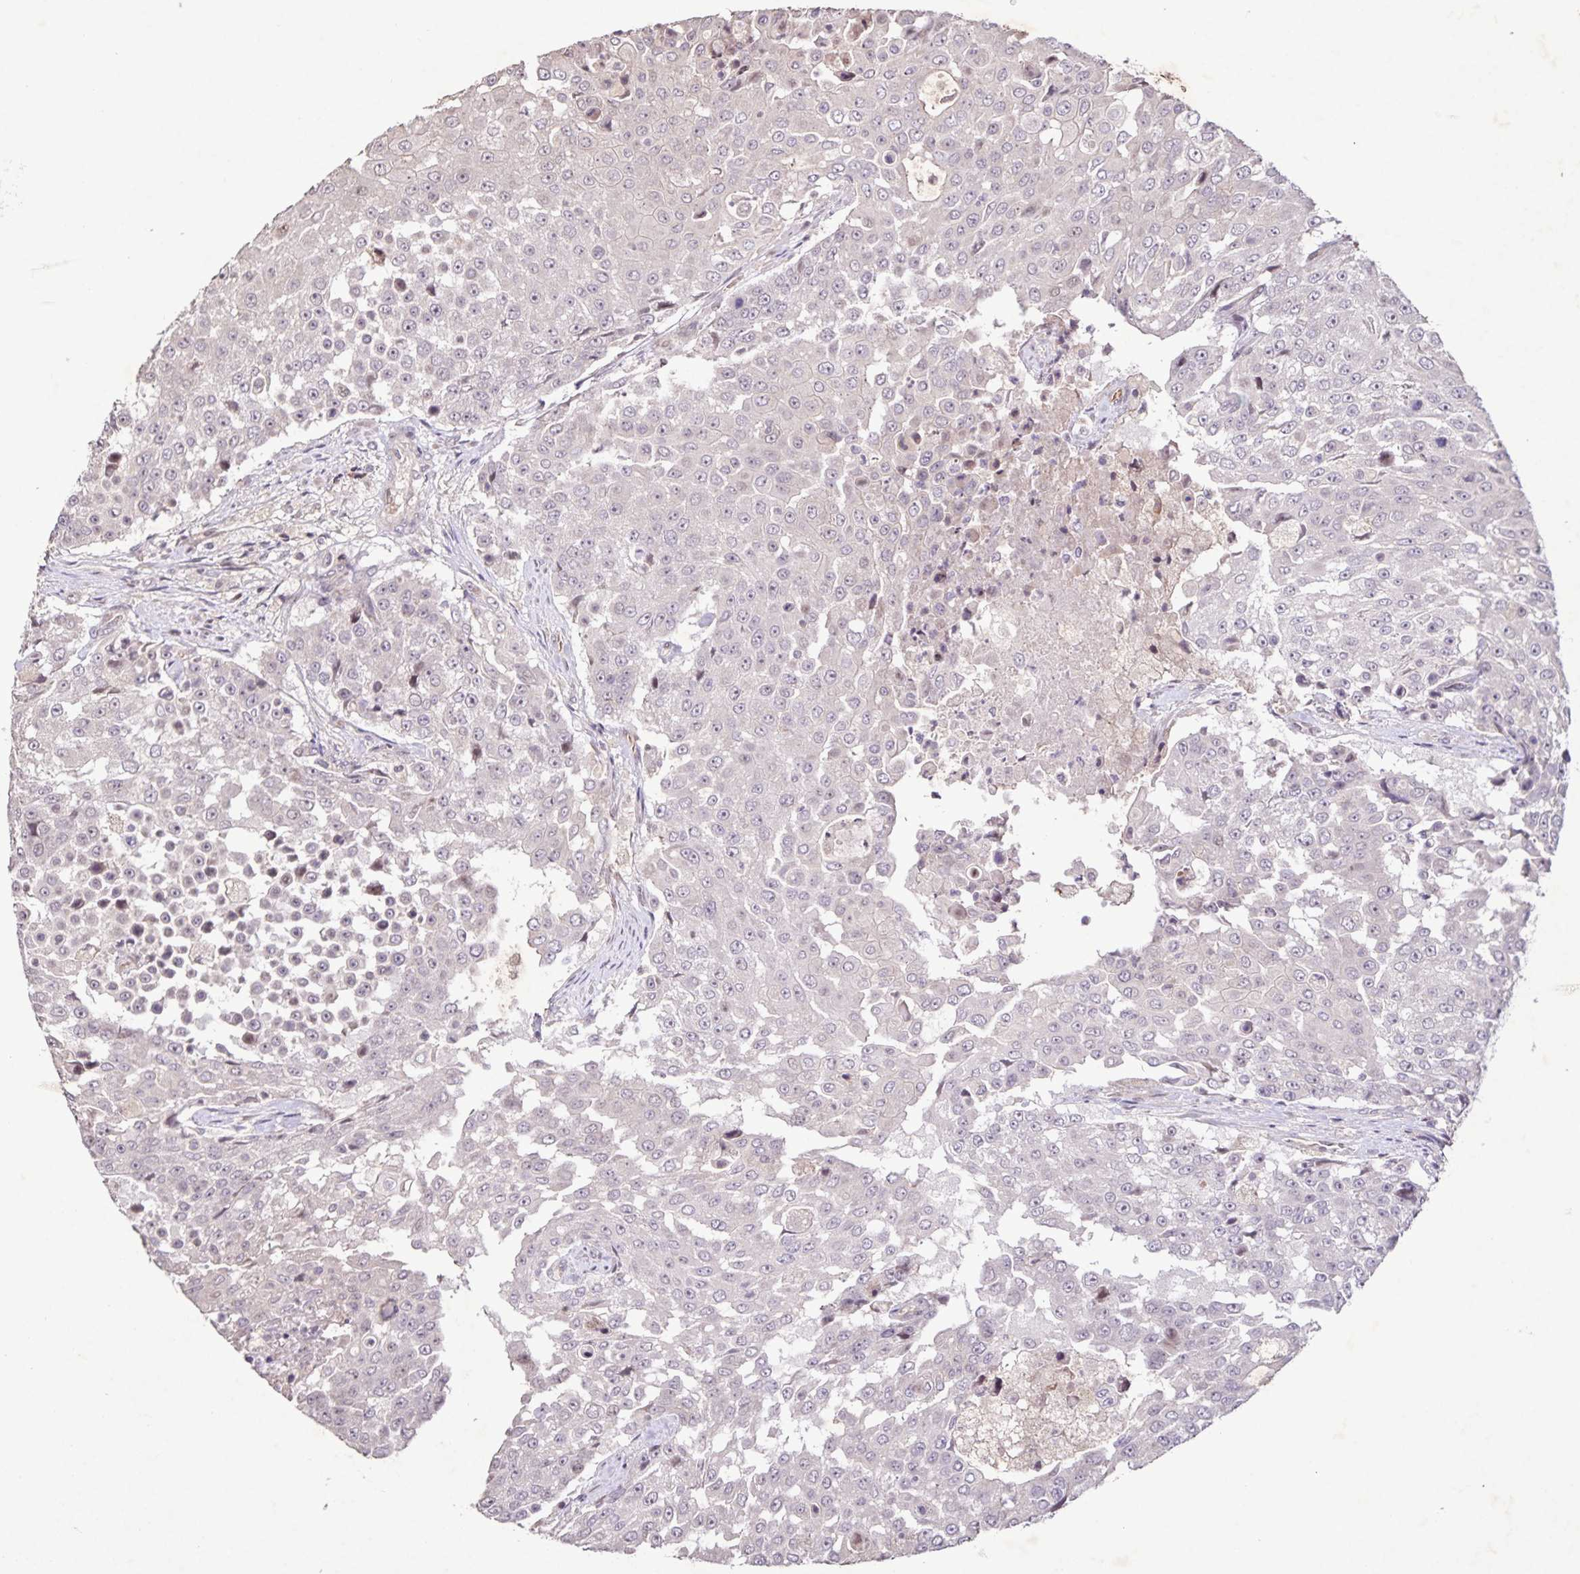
{"staining": {"intensity": "negative", "quantity": "none", "location": "none"}, "tissue": "urothelial cancer", "cell_type": "Tumor cells", "image_type": "cancer", "snomed": [{"axis": "morphology", "description": "Urothelial carcinoma, High grade"}, {"axis": "topography", "description": "Urinary bladder"}], "caption": "Photomicrograph shows no protein positivity in tumor cells of urothelial carcinoma (high-grade) tissue. (Stains: DAB IHC with hematoxylin counter stain, Microscopy: brightfield microscopy at high magnification).", "gene": "GDF2", "patient": {"sex": "female", "age": 63}}